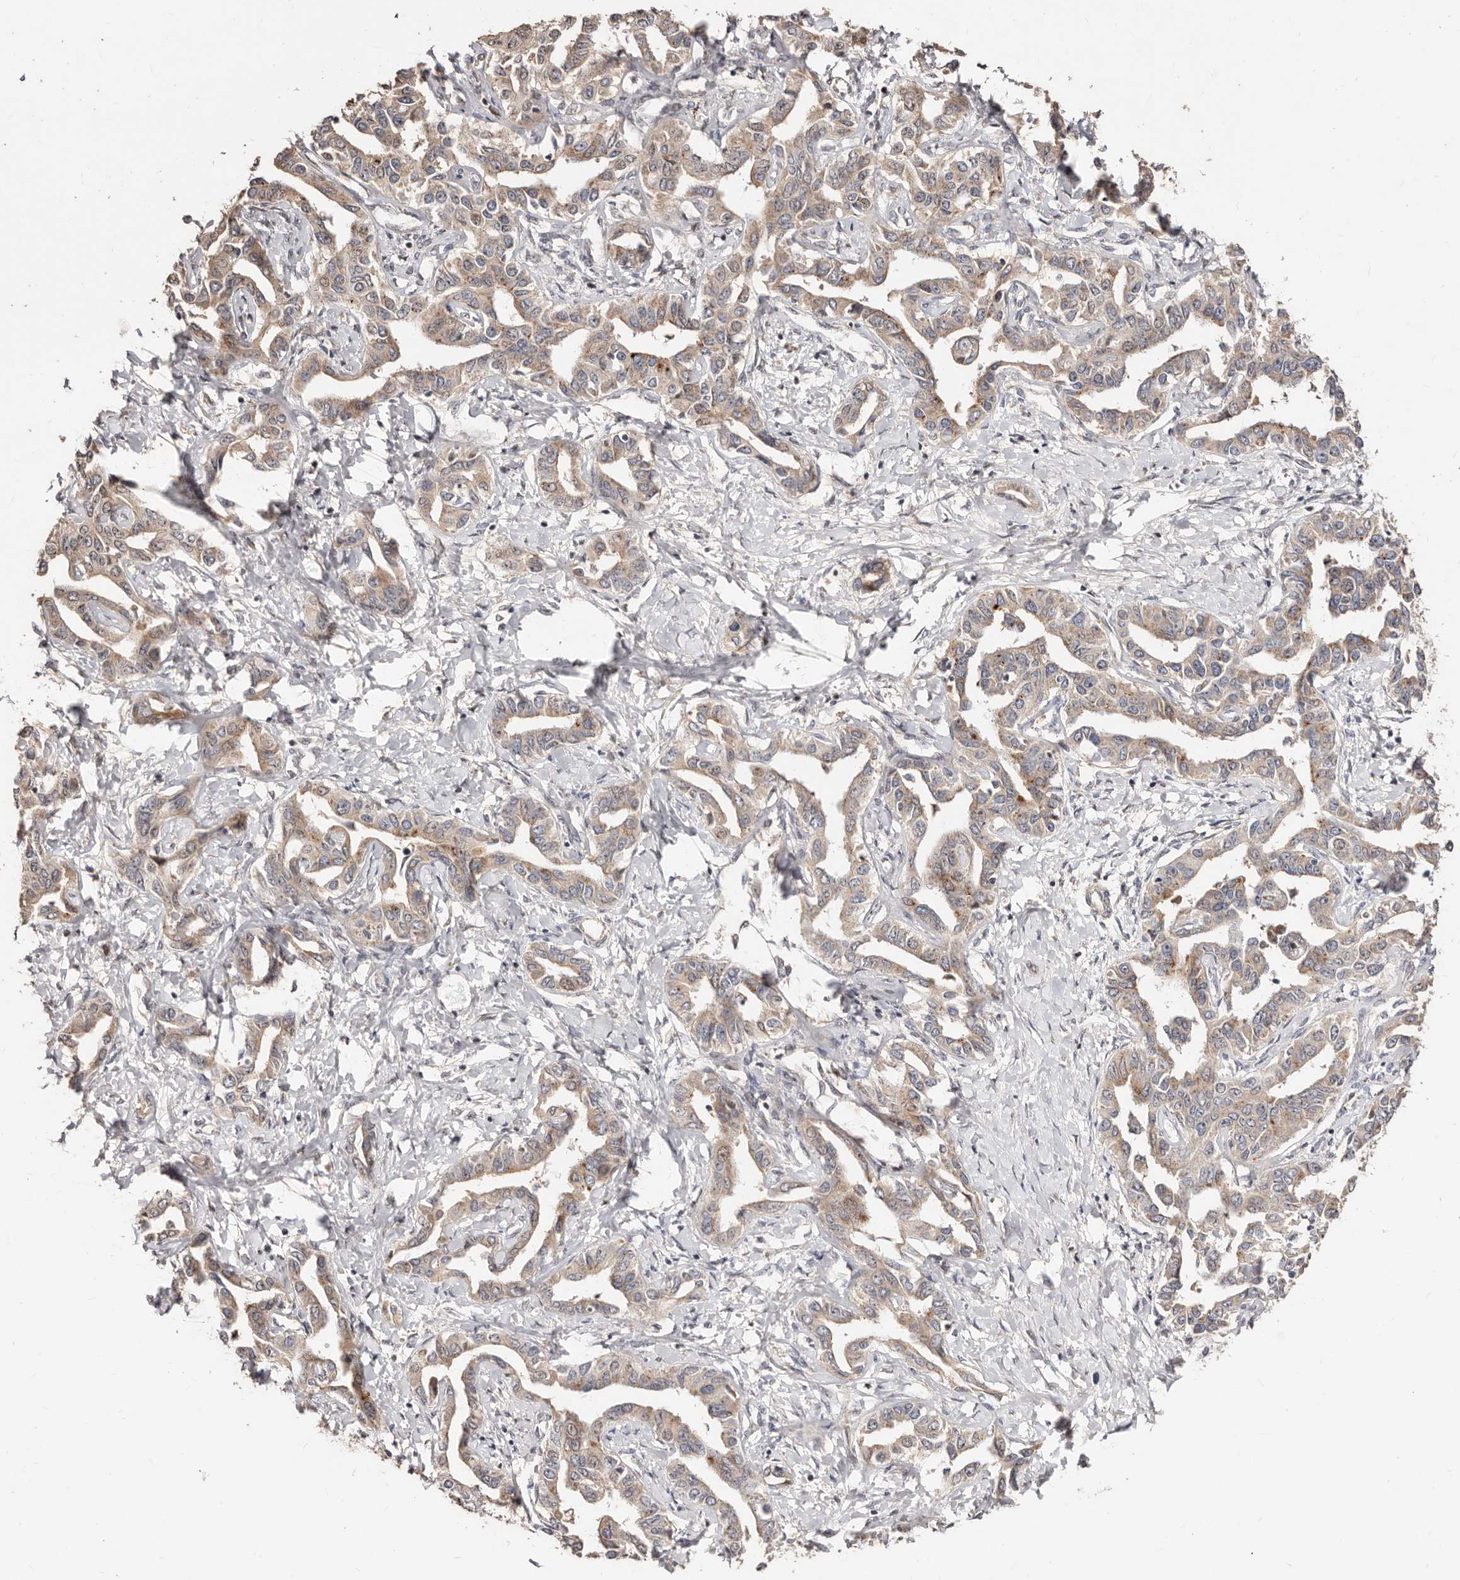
{"staining": {"intensity": "weak", "quantity": ">75%", "location": "cytoplasmic/membranous"}, "tissue": "liver cancer", "cell_type": "Tumor cells", "image_type": "cancer", "snomed": [{"axis": "morphology", "description": "Cholangiocarcinoma"}, {"axis": "topography", "description": "Liver"}], "caption": "Brown immunohistochemical staining in liver cancer displays weak cytoplasmic/membranous staining in about >75% of tumor cells.", "gene": "APOL6", "patient": {"sex": "male", "age": 59}}